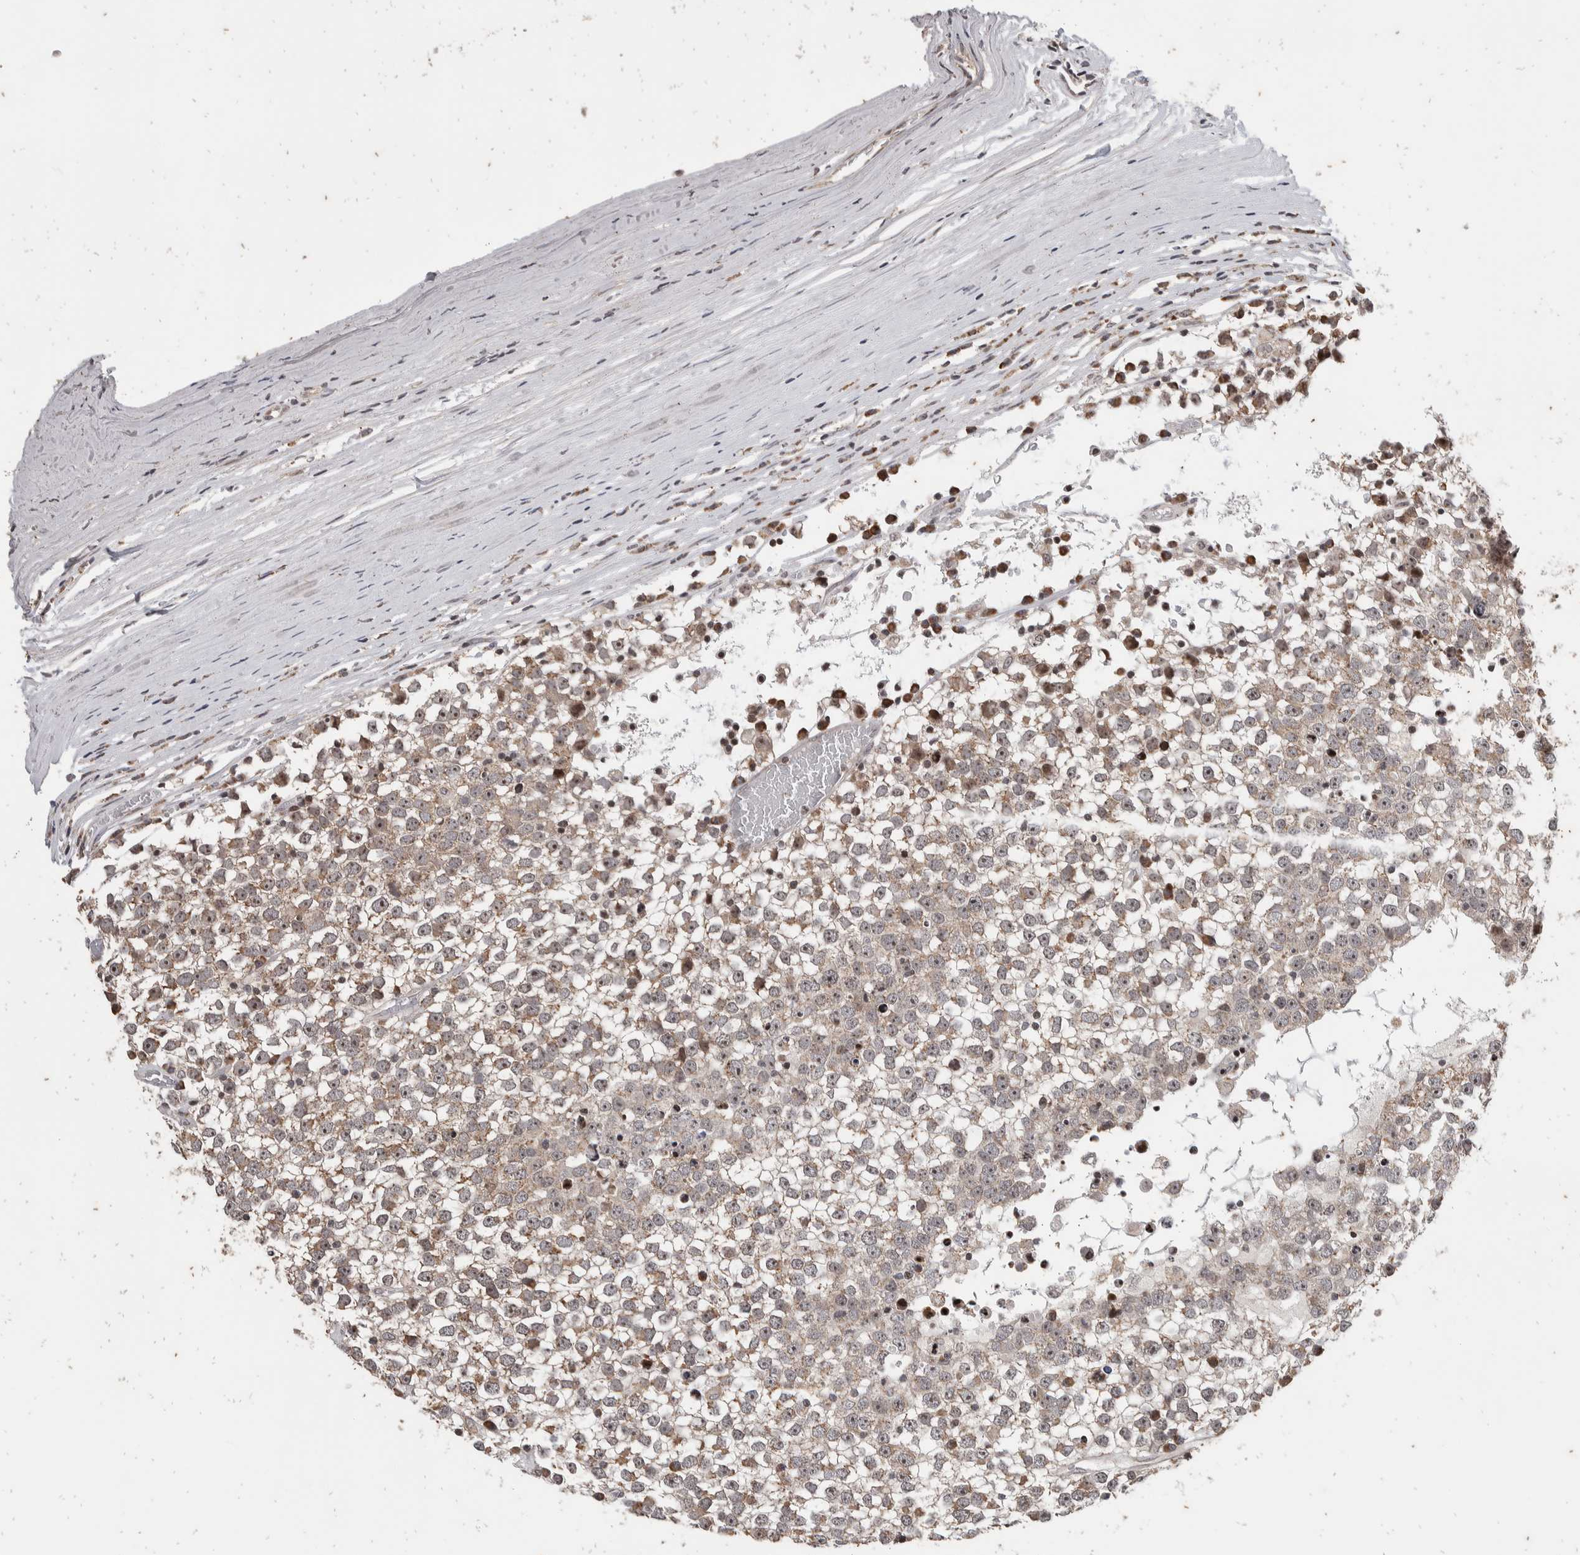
{"staining": {"intensity": "moderate", "quantity": "25%-75%", "location": "nuclear"}, "tissue": "testis cancer", "cell_type": "Tumor cells", "image_type": "cancer", "snomed": [{"axis": "morphology", "description": "Seminoma, NOS"}, {"axis": "topography", "description": "Testis"}], "caption": "Testis seminoma was stained to show a protein in brown. There is medium levels of moderate nuclear staining in about 25%-75% of tumor cells.", "gene": "ATXN7L1", "patient": {"sex": "male", "age": 65}}